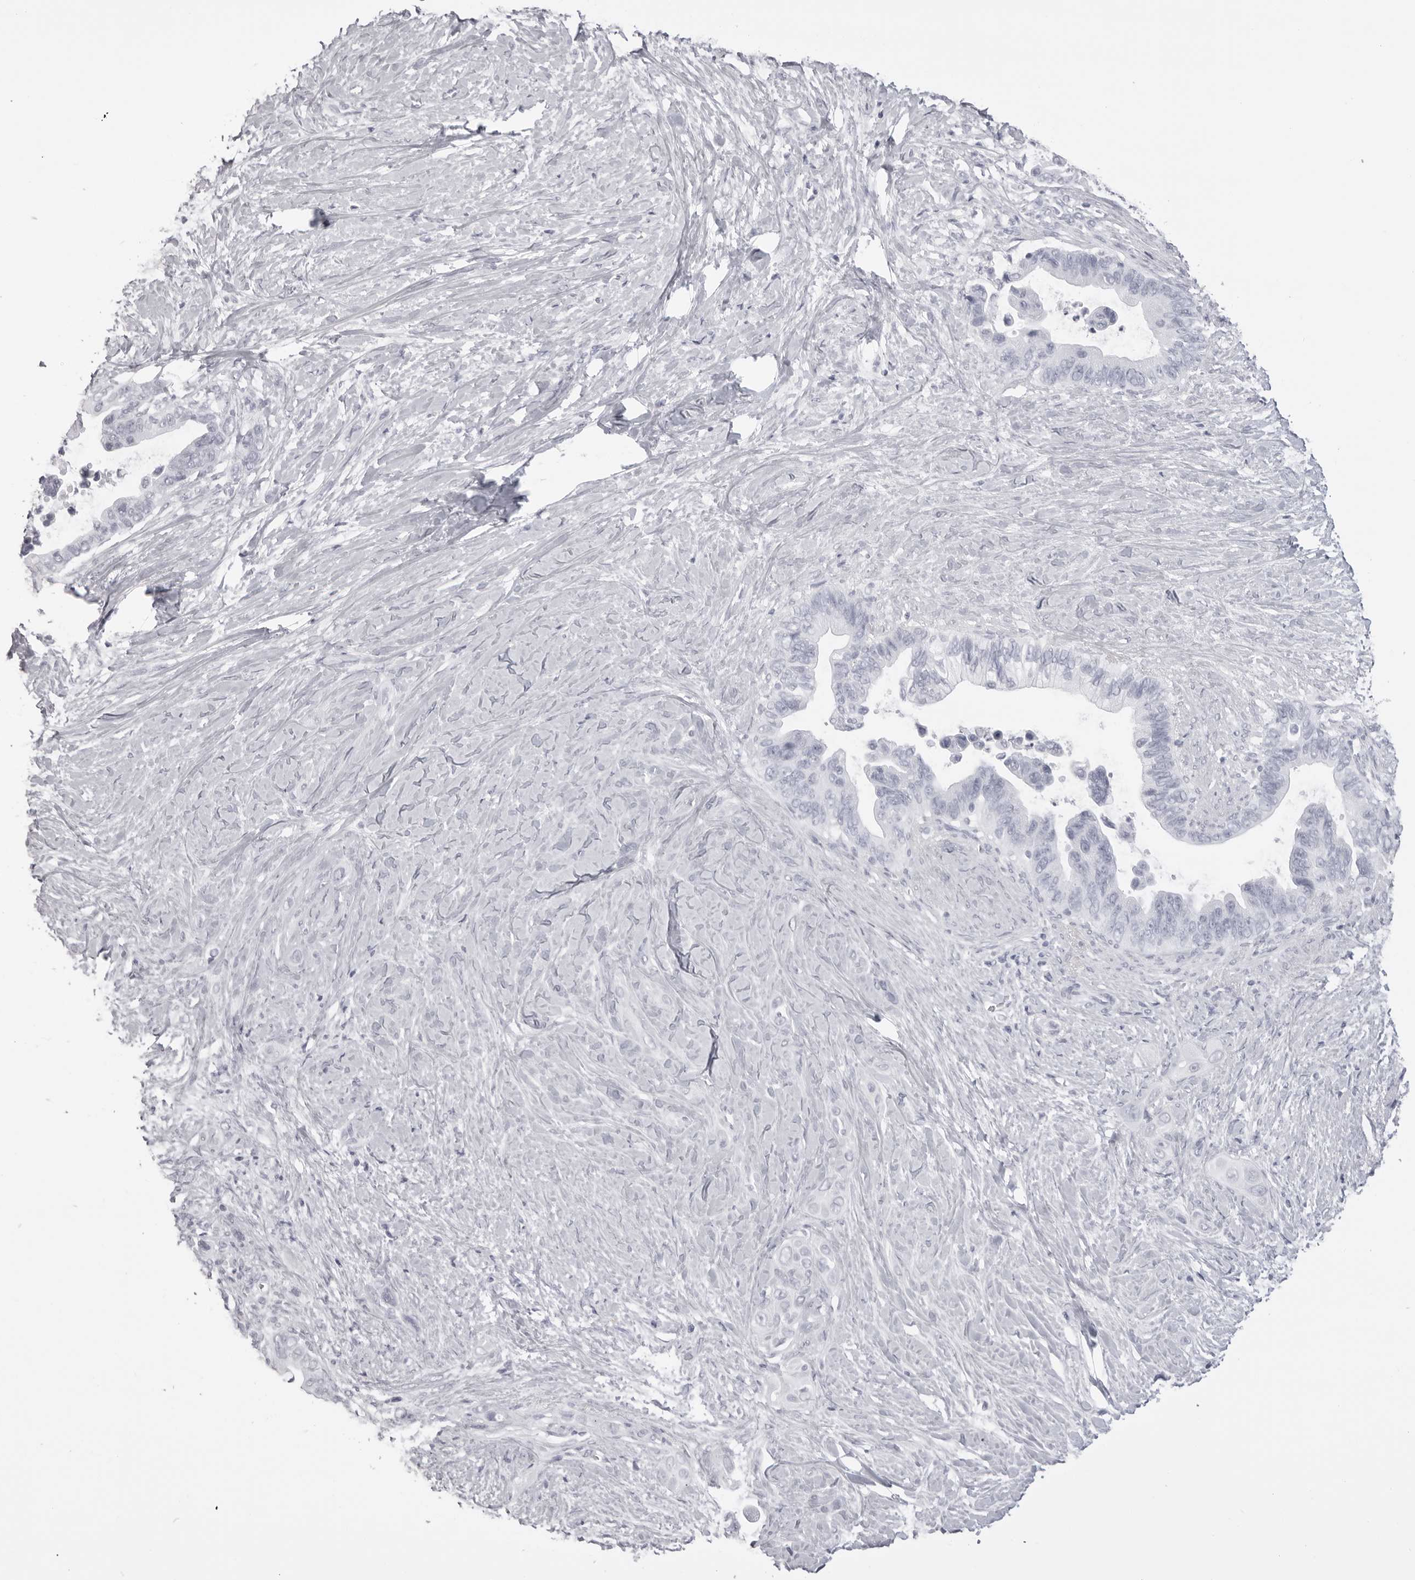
{"staining": {"intensity": "negative", "quantity": "none", "location": "none"}, "tissue": "pancreatic cancer", "cell_type": "Tumor cells", "image_type": "cancer", "snomed": [{"axis": "morphology", "description": "Adenocarcinoma, NOS"}, {"axis": "topography", "description": "Pancreas"}], "caption": "Pancreatic adenocarcinoma stained for a protein using immunohistochemistry displays no positivity tumor cells.", "gene": "RHO", "patient": {"sex": "female", "age": 72}}